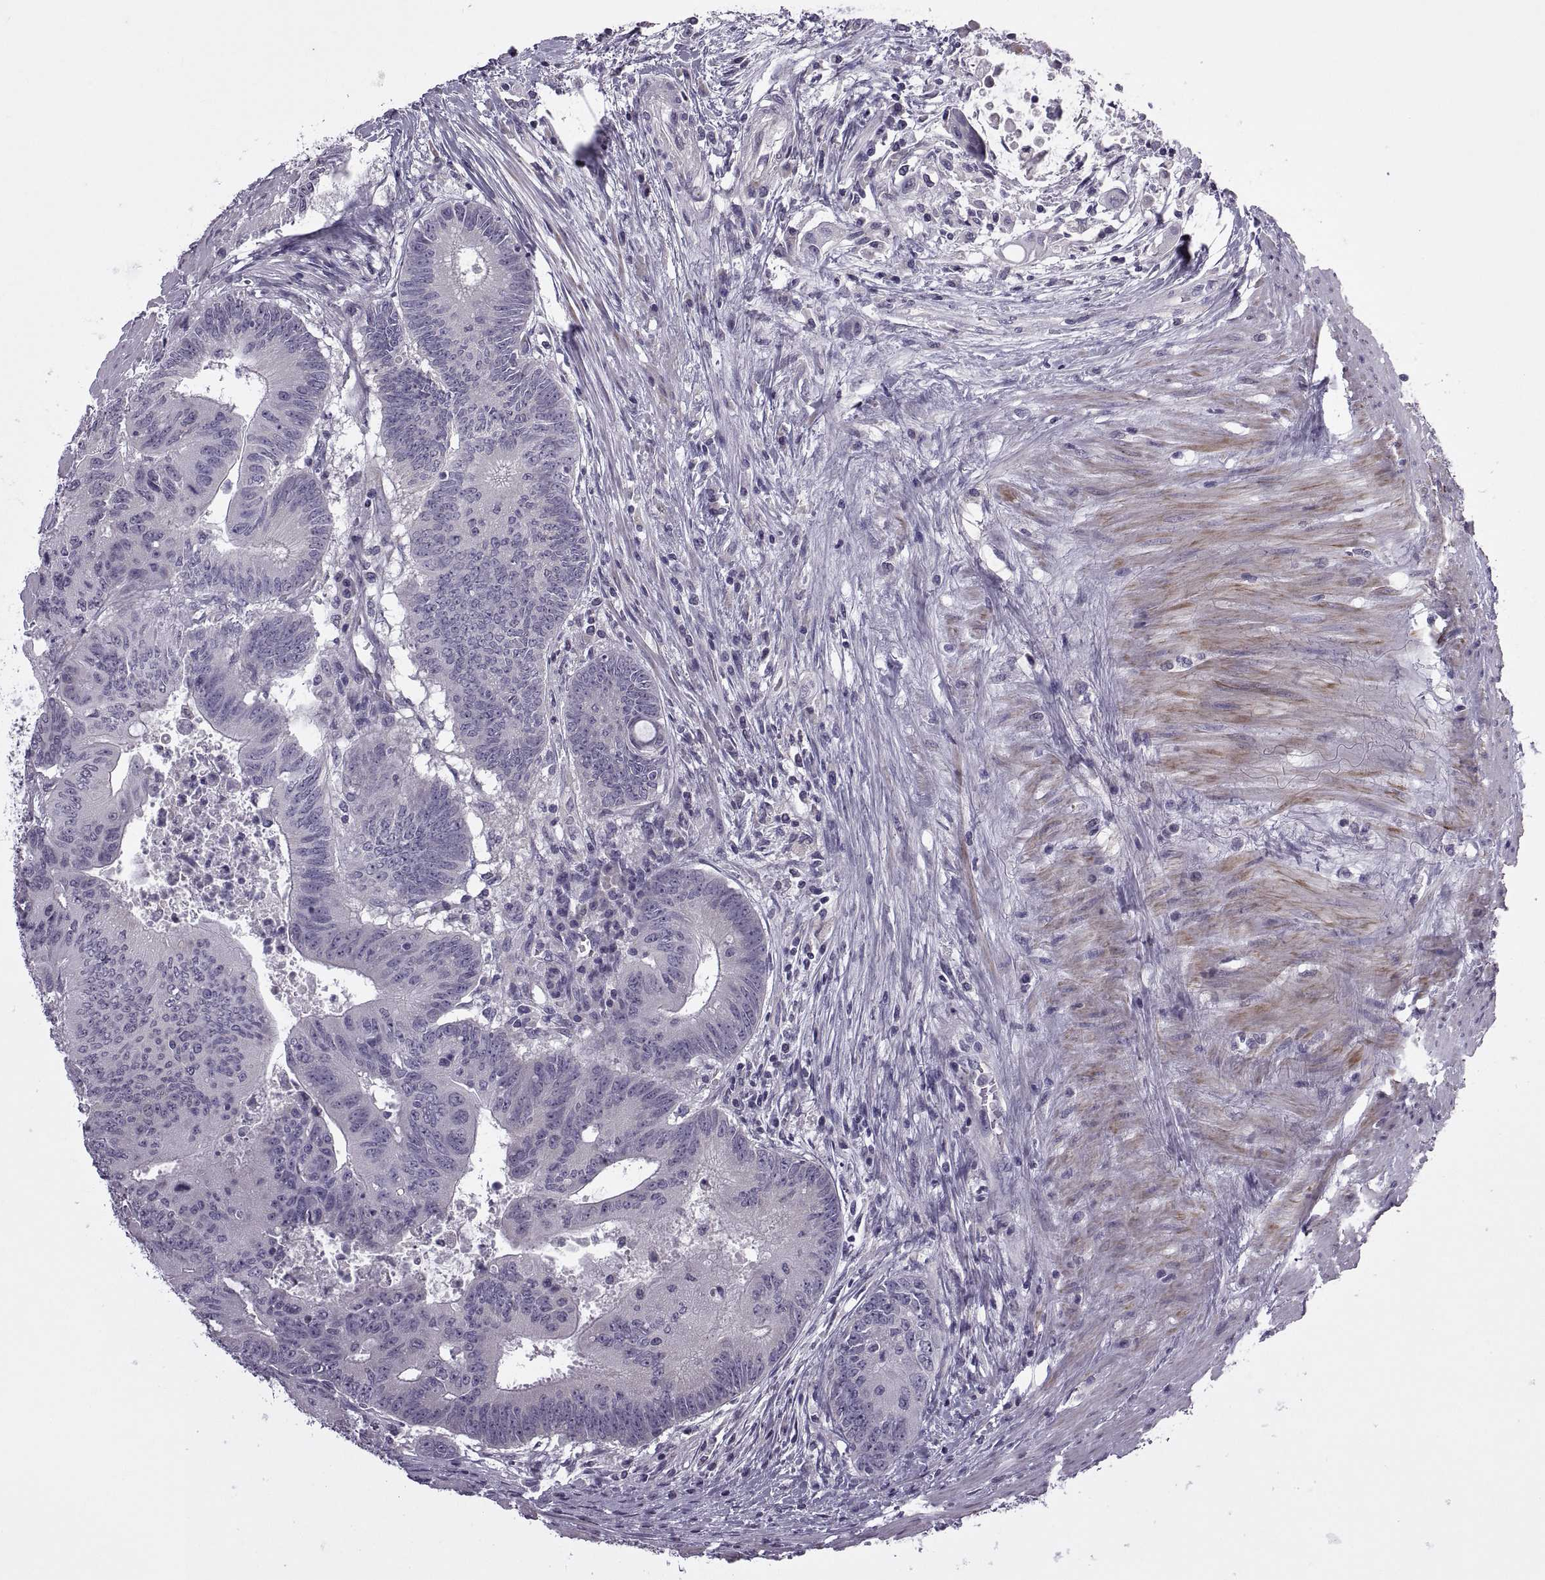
{"staining": {"intensity": "negative", "quantity": "none", "location": "none"}, "tissue": "colorectal cancer", "cell_type": "Tumor cells", "image_type": "cancer", "snomed": [{"axis": "morphology", "description": "Adenocarcinoma, NOS"}, {"axis": "topography", "description": "Rectum"}], "caption": "Immunohistochemical staining of human colorectal adenocarcinoma demonstrates no significant positivity in tumor cells.", "gene": "RIPK4", "patient": {"sex": "male", "age": 59}}